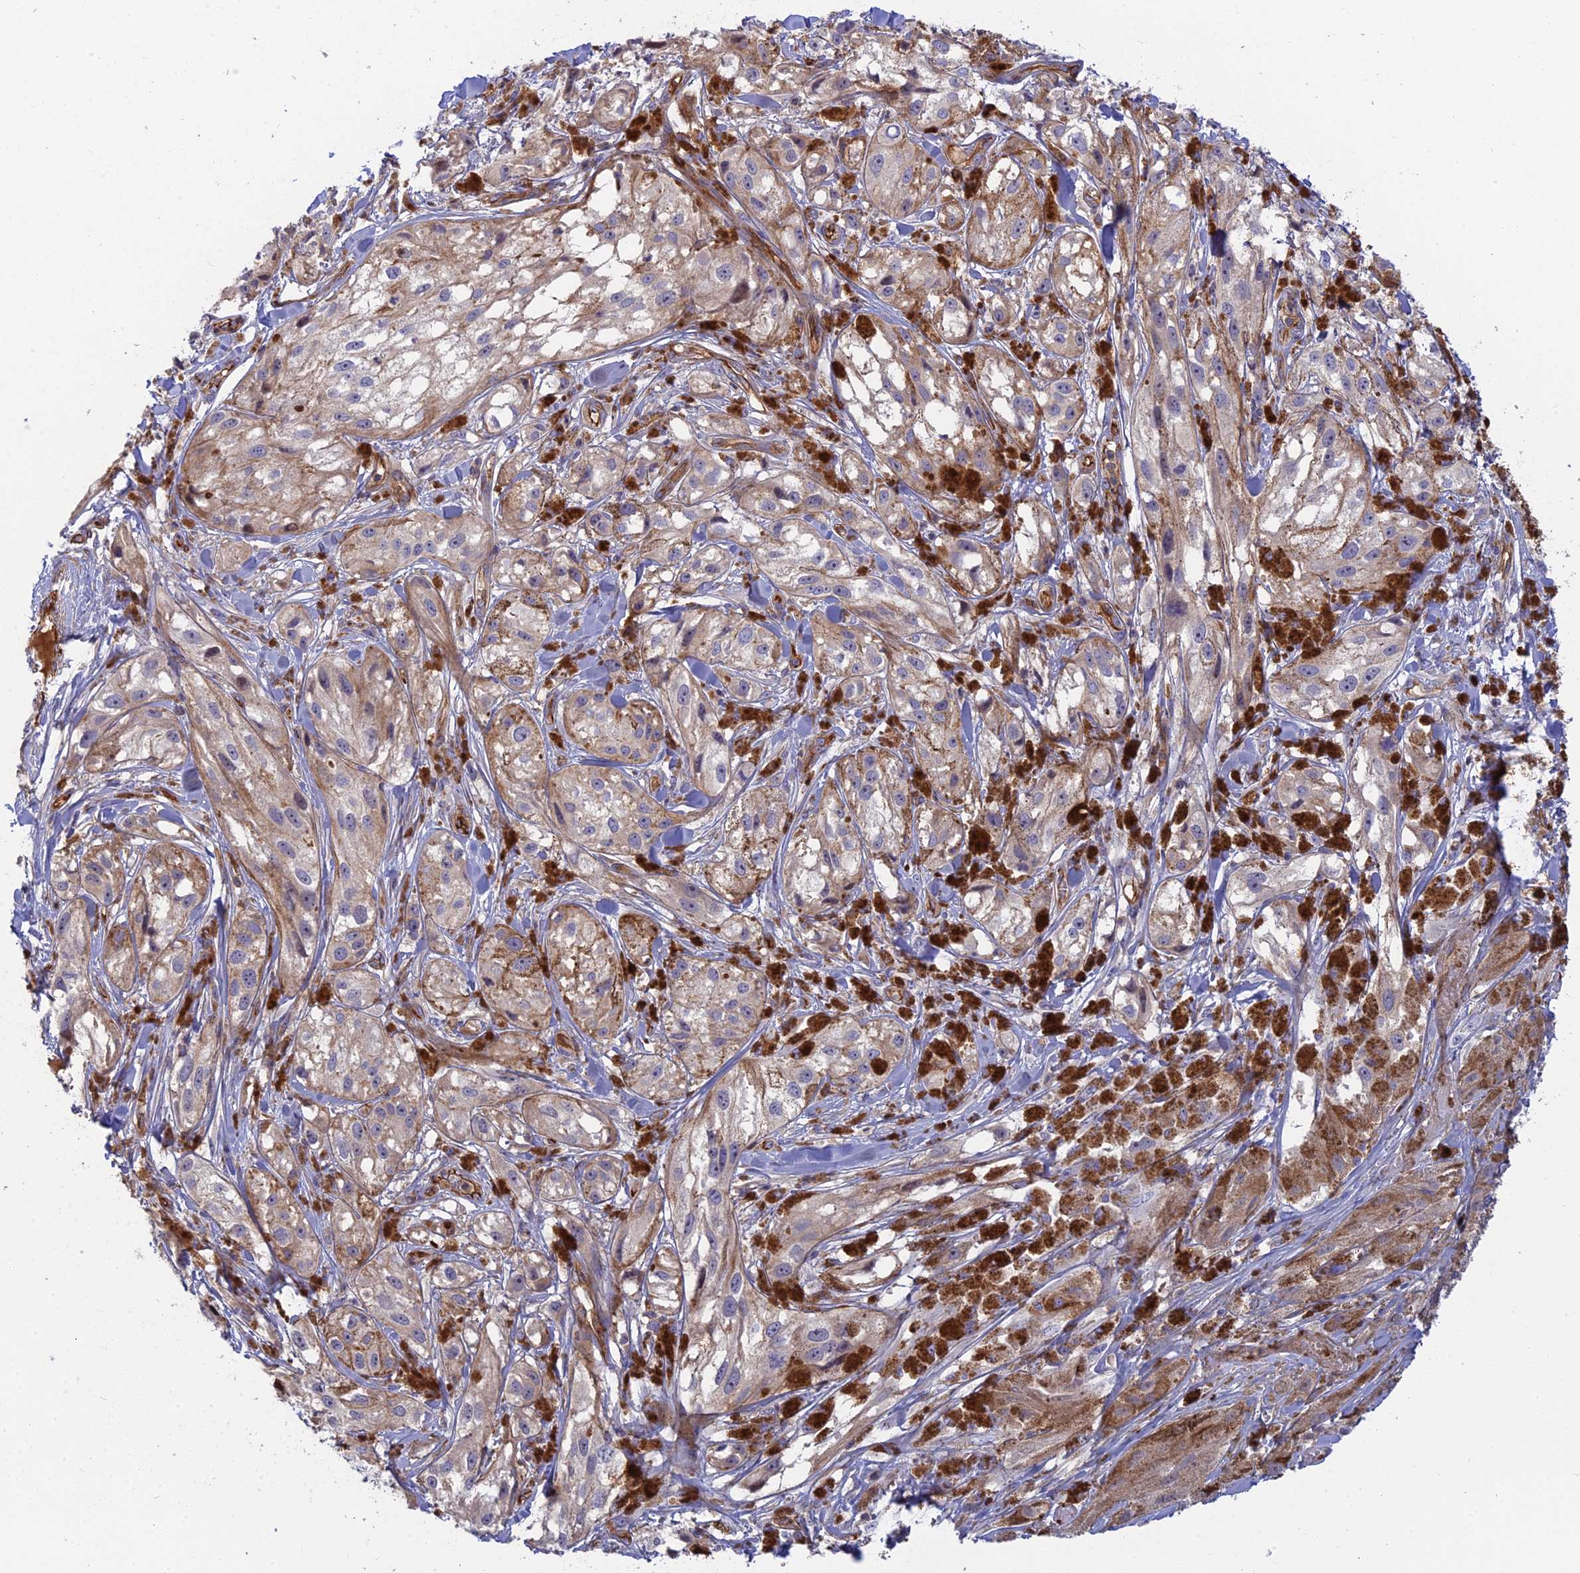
{"staining": {"intensity": "weak", "quantity": ">75%", "location": "cytoplasmic/membranous"}, "tissue": "melanoma", "cell_type": "Tumor cells", "image_type": "cancer", "snomed": [{"axis": "morphology", "description": "Malignant melanoma, NOS"}, {"axis": "topography", "description": "Skin"}], "caption": "The photomicrograph shows staining of melanoma, revealing weak cytoplasmic/membranous protein expression (brown color) within tumor cells.", "gene": "CNBD2", "patient": {"sex": "male", "age": 88}}